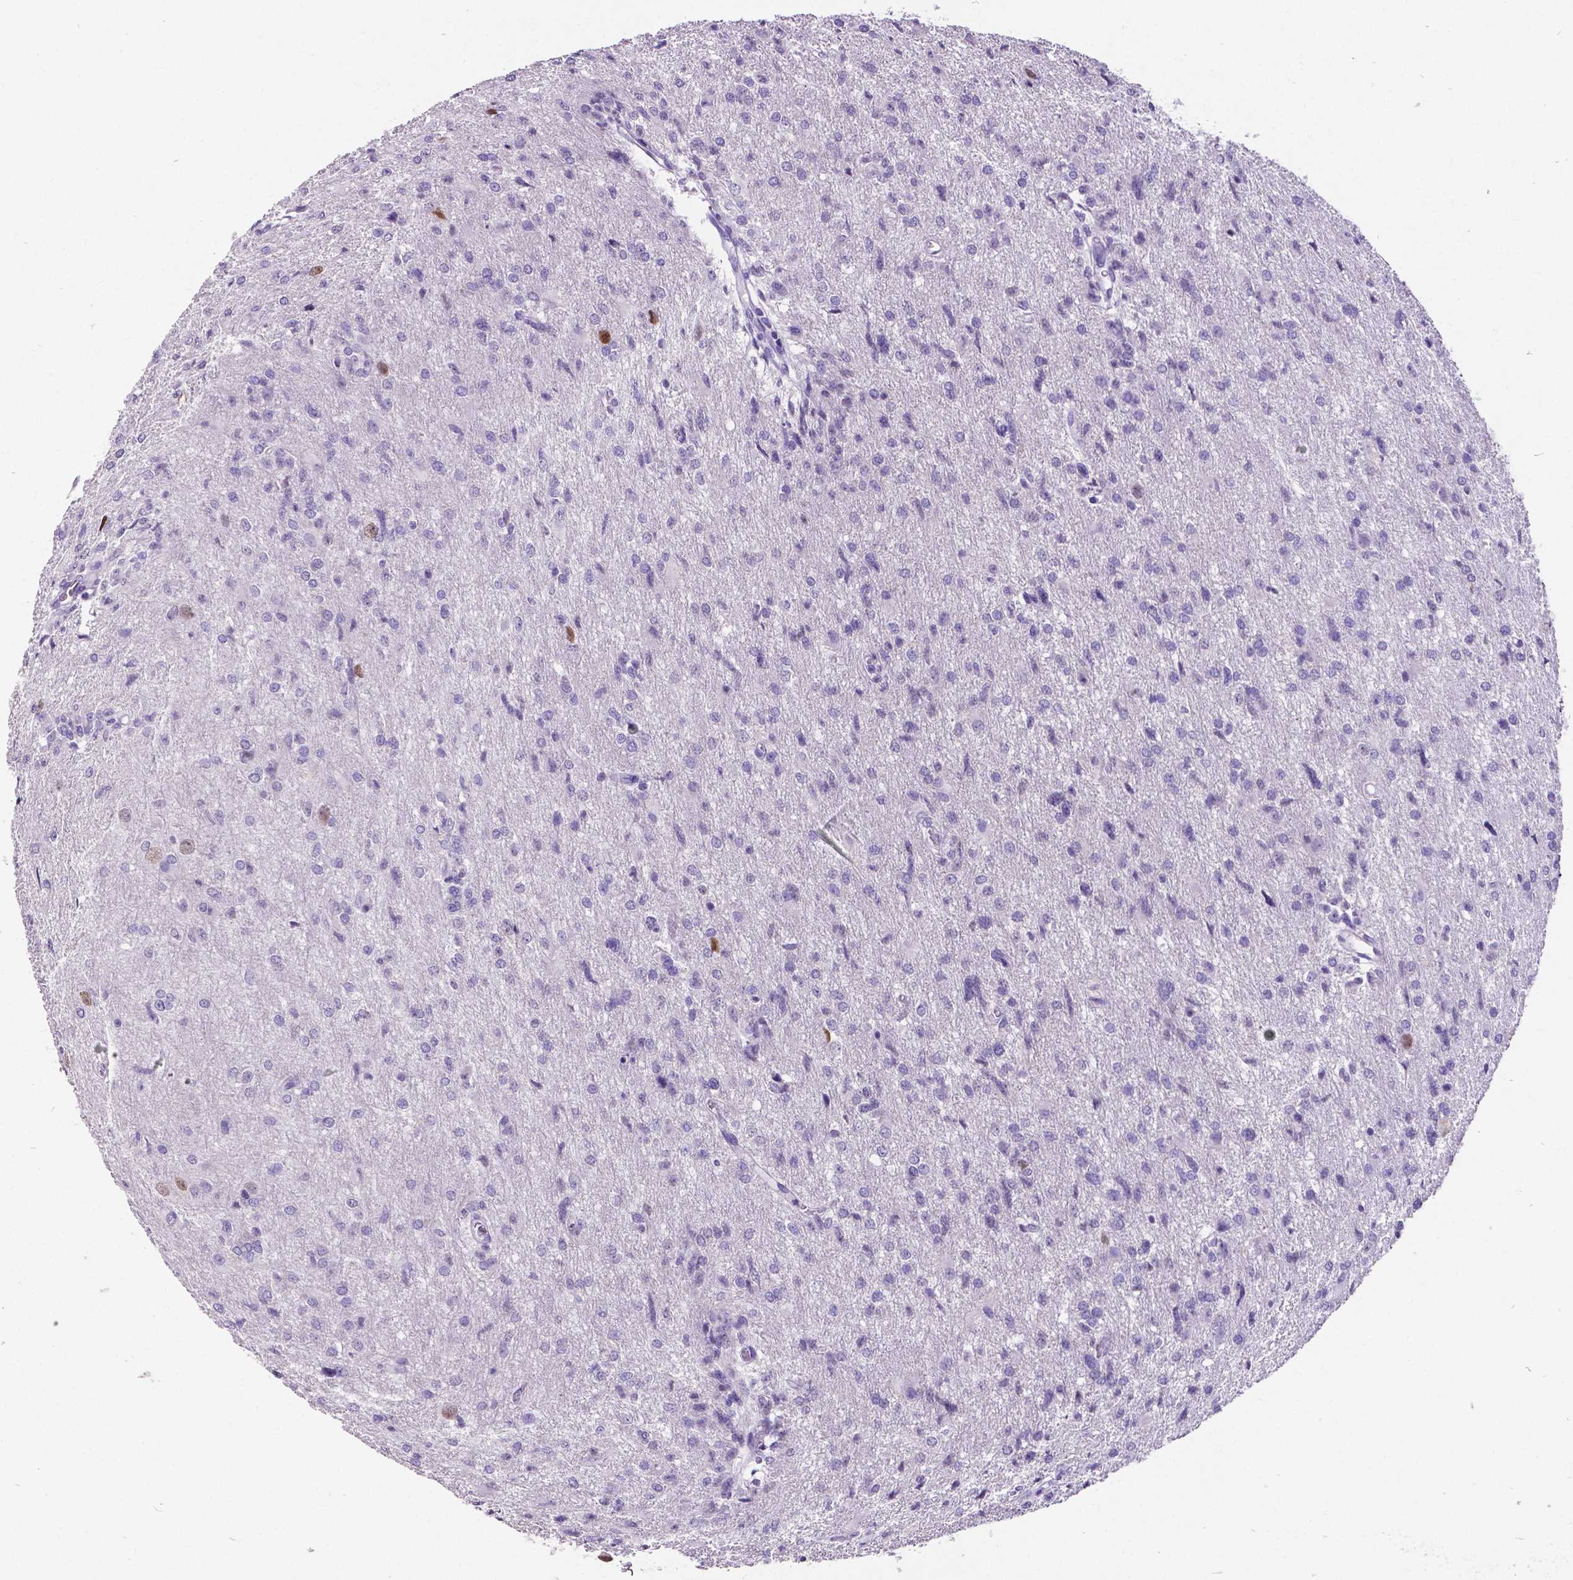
{"staining": {"intensity": "negative", "quantity": "none", "location": "none"}, "tissue": "glioma", "cell_type": "Tumor cells", "image_type": "cancer", "snomed": [{"axis": "morphology", "description": "Glioma, malignant, High grade"}, {"axis": "topography", "description": "Brain"}], "caption": "Immunohistochemistry of human glioma demonstrates no staining in tumor cells. The staining was performed using DAB (3,3'-diaminobenzidine) to visualize the protein expression in brown, while the nuclei were stained in blue with hematoxylin (Magnification: 20x).", "gene": "SATB2", "patient": {"sex": "male", "age": 68}}